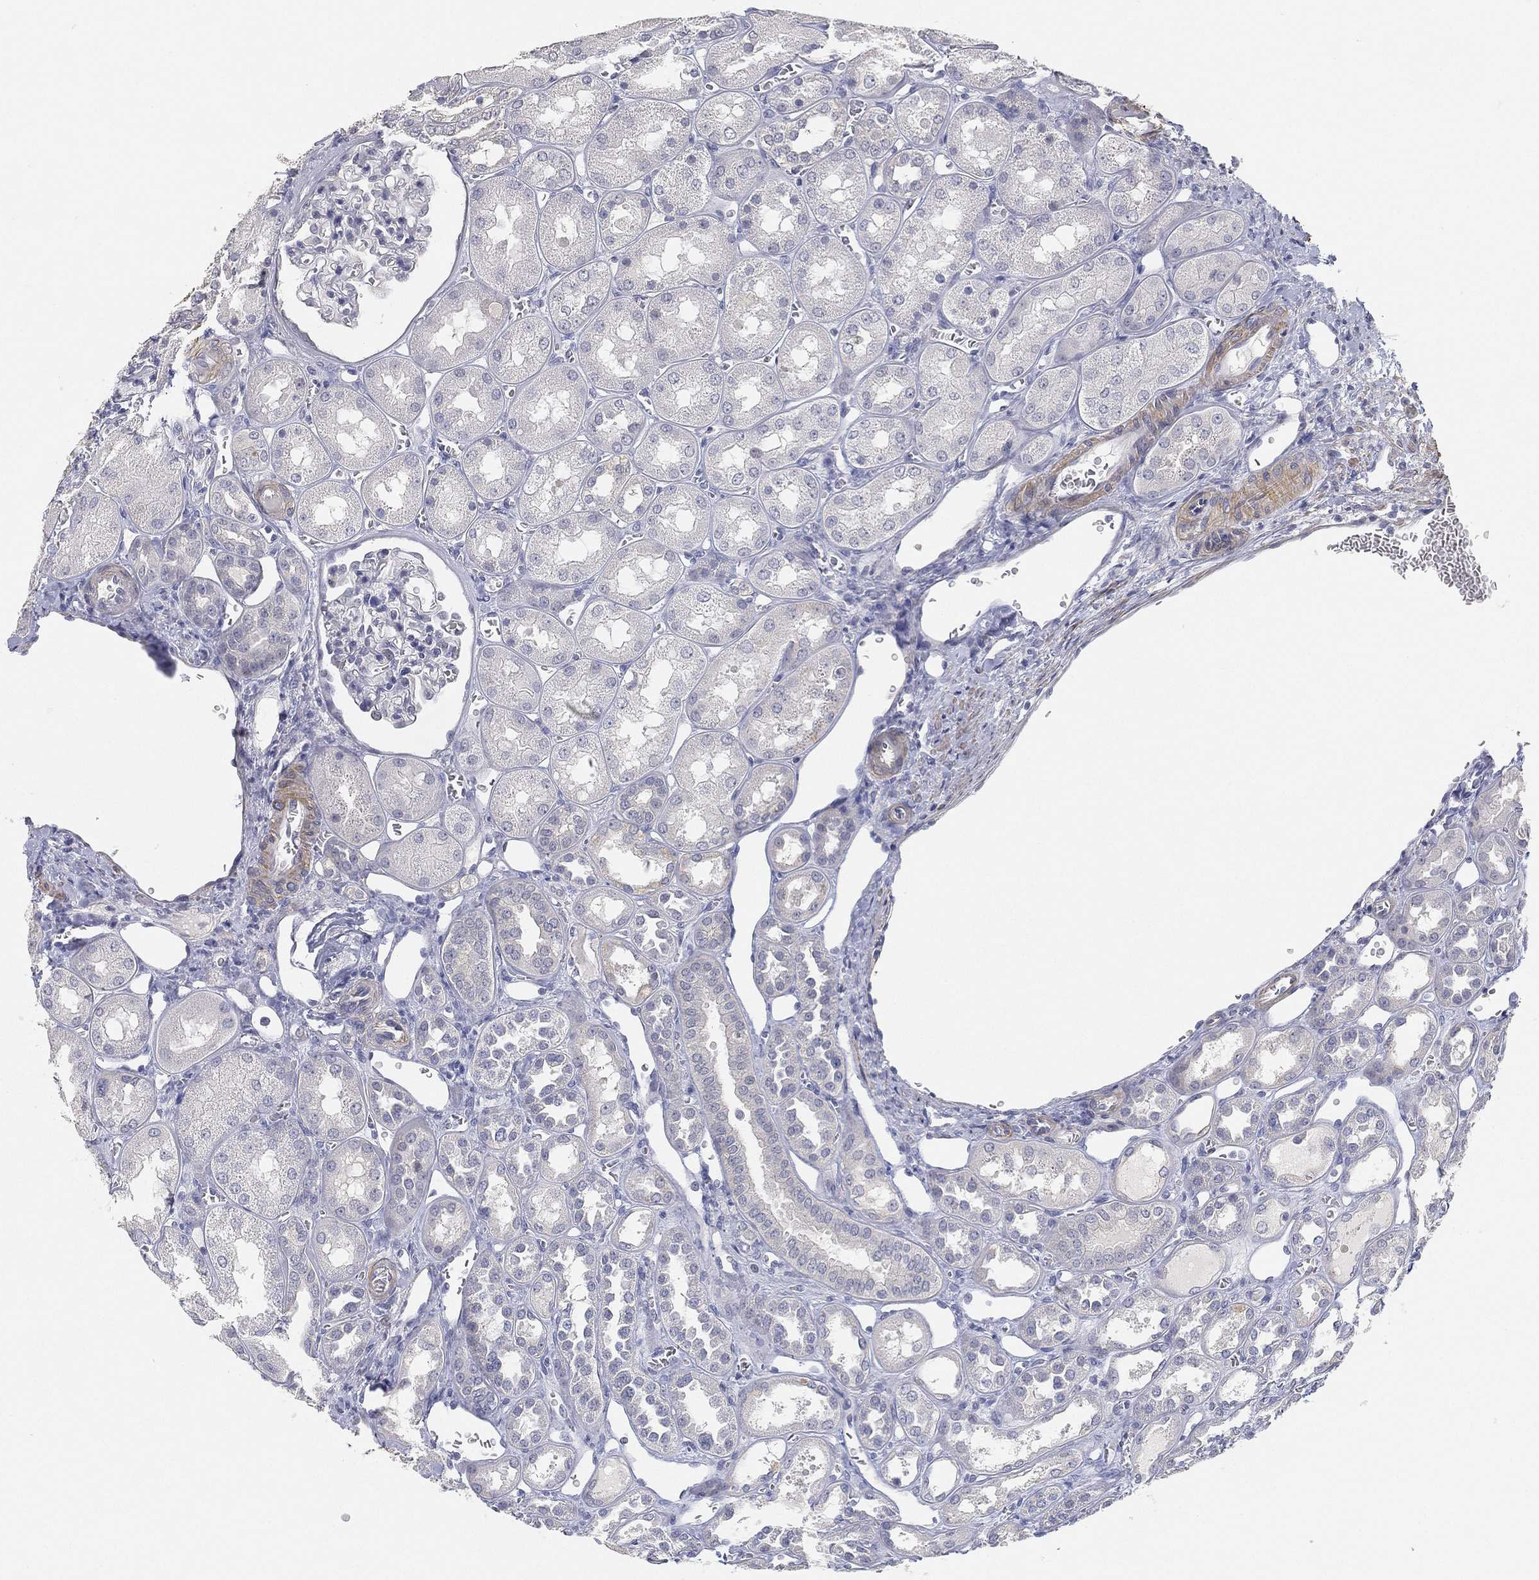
{"staining": {"intensity": "negative", "quantity": "none", "location": "none"}, "tissue": "kidney", "cell_type": "Cells in glomeruli", "image_type": "normal", "snomed": [{"axis": "morphology", "description": "Normal tissue, NOS"}, {"axis": "topography", "description": "Kidney"}], "caption": "DAB (3,3'-diaminobenzidine) immunohistochemical staining of benign human kidney reveals no significant positivity in cells in glomeruli.", "gene": "GPR61", "patient": {"sex": "male", "age": 73}}